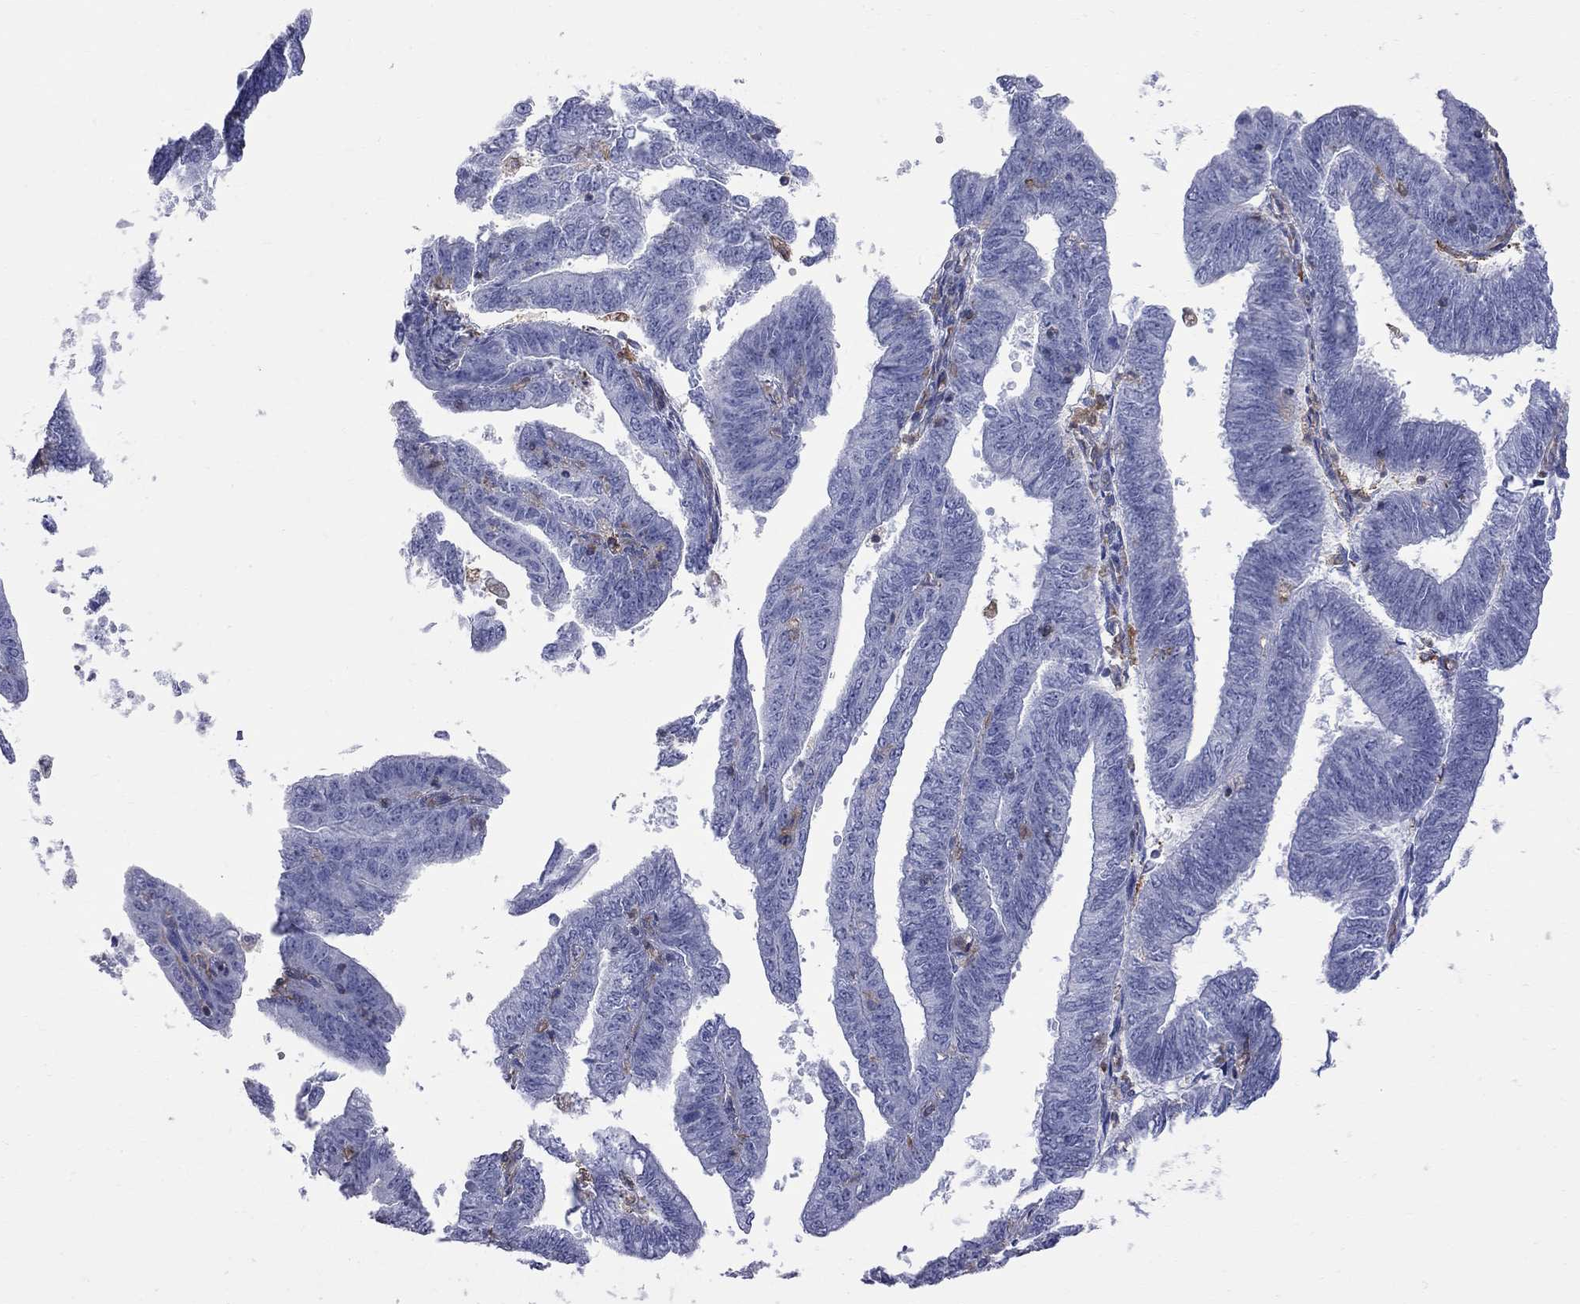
{"staining": {"intensity": "negative", "quantity": "none", "location": "none"}, "tissue": "endometrial cancer", "cell_type": "Tumor cells", "image_type": "cancer", "snomed": [{"axis": "morphology", "description": "Adenocarcinoma, NOS"}, {"axis": "topography", "description": "Endometrium"}], "caption": "Protein analysis of endometrial adenocarcinoma reveals no significant expression in tumor cells.", "gene": "ABI3", "patient": {"sex": "female", "age": 82}}